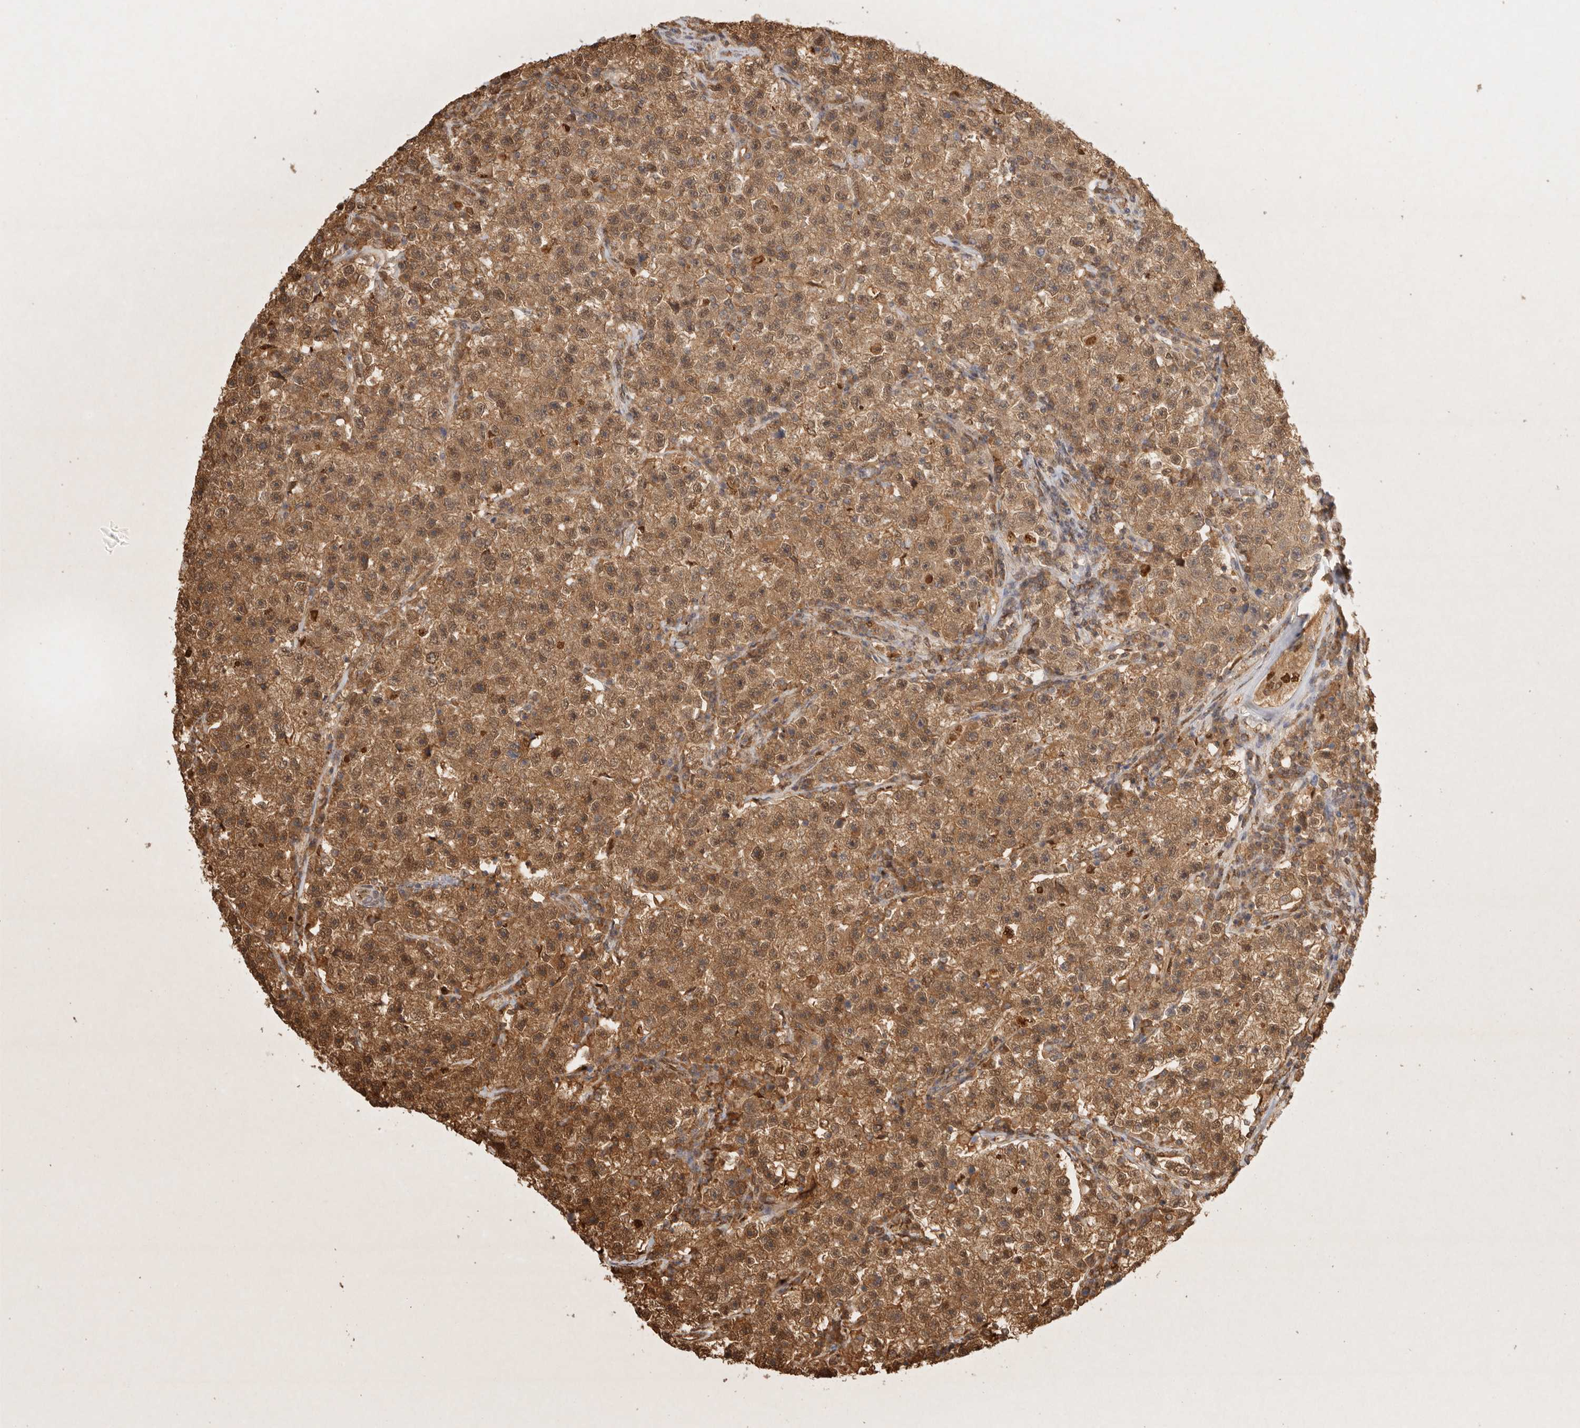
{"staining": {"intensity": "moderate", "quantity": ">75%", "location": "cytoplasmic/membranous,nuclear"}, "tissue": "testis cancer", "cell_type": "Tumor cells", "image_type": "cancer", "snomed": [{"axis": "morphology", "description": "Seminoma, NOS"}, {"axis": "topography", "description": "Testis"}], "caption": "Testis cancer stained with immunohistochemistry (IHC) shows moderate cytoplasmic/membranous and nuclear expression in approximately >75% of tumor cells.", "gene": "PSMA5", "patient": {"sex": "male", "age": 22}}